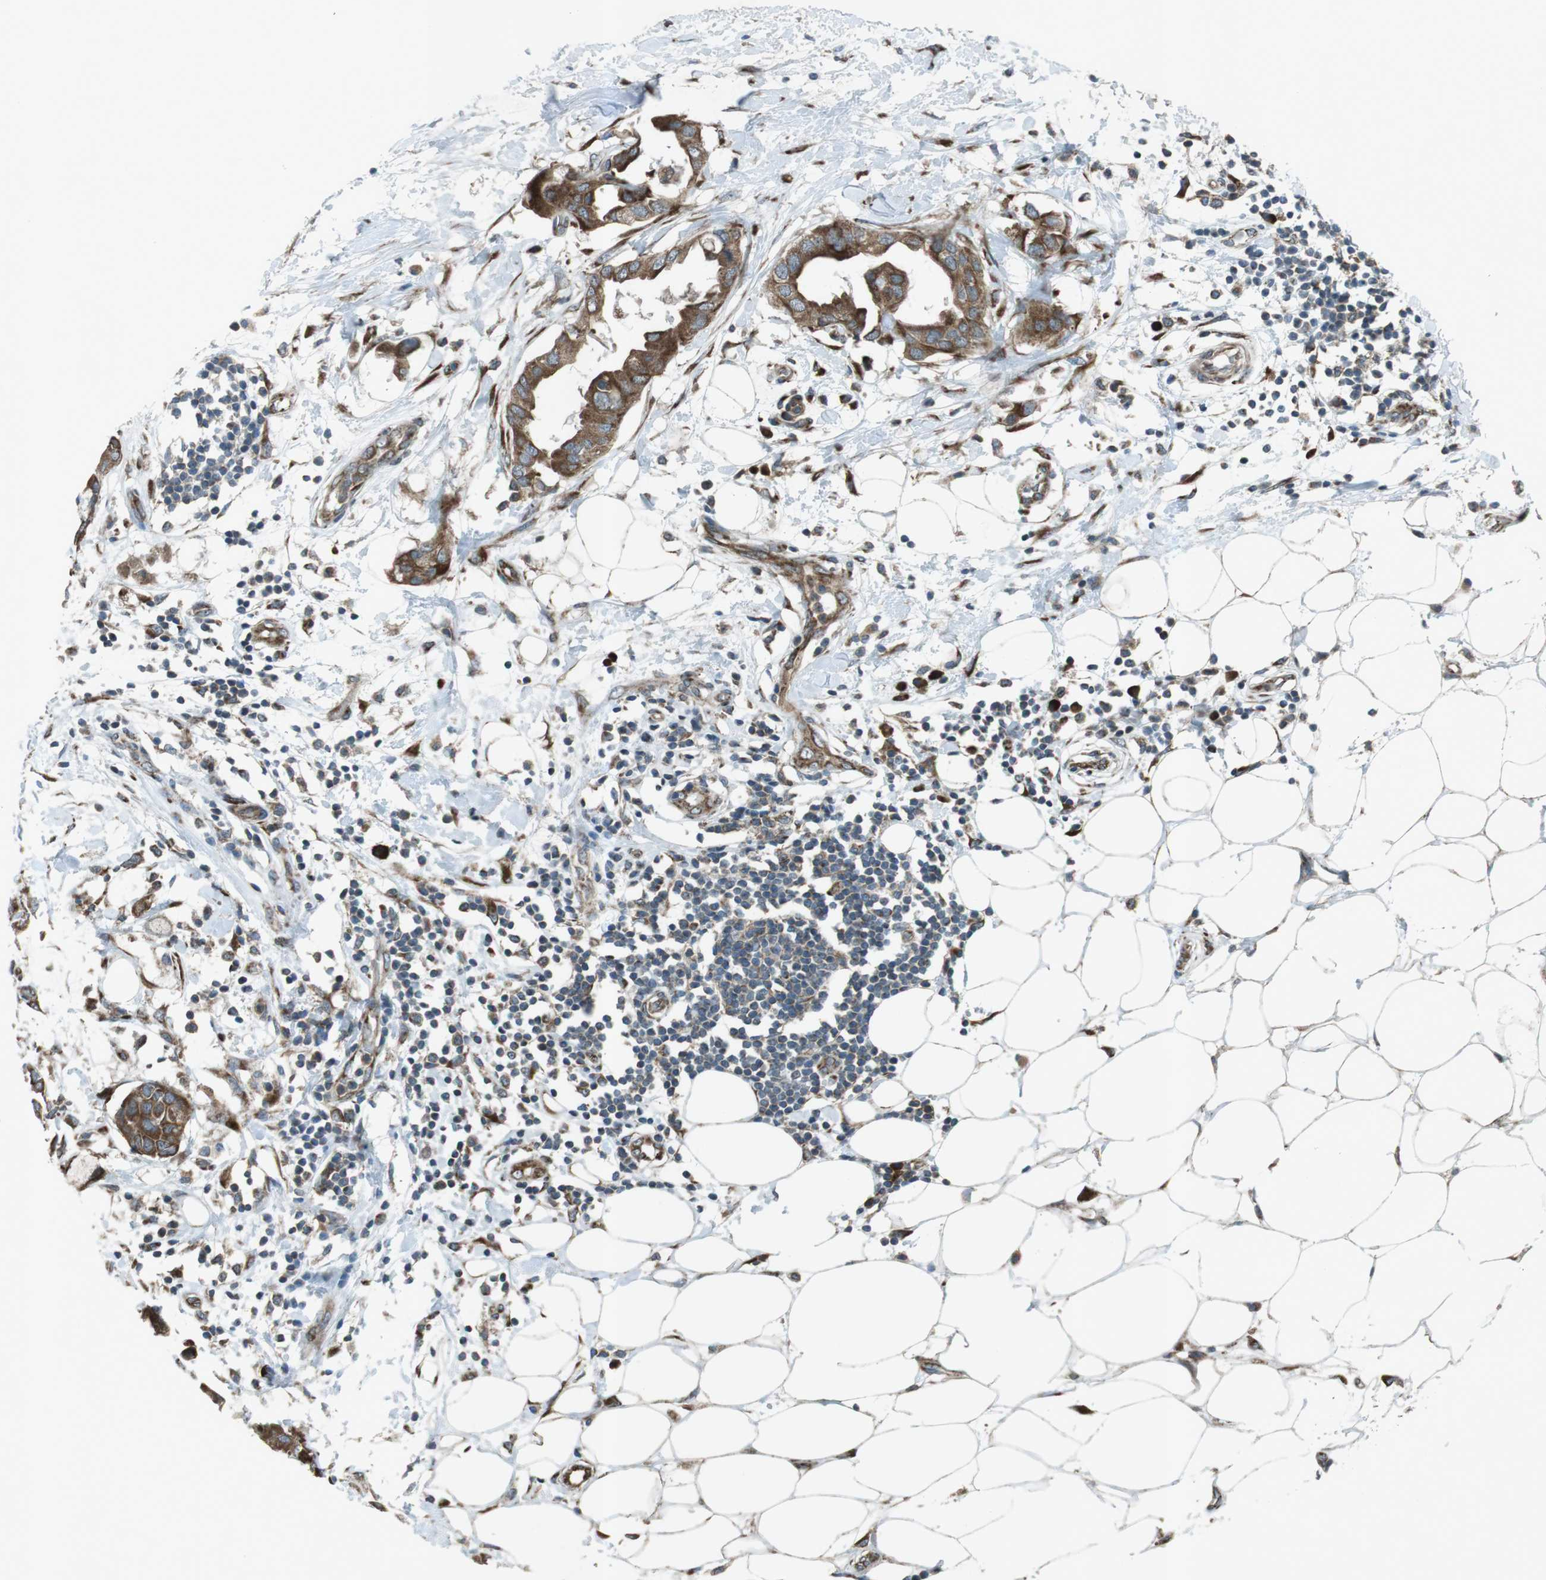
{"staining": {"intensity": "weak", "quantity": ">75%", "location": "cytoplasmic/membranous"}, "tissue": "breast cancer", "cell_type": "Tumor cells", "image_type": "cancer", "snomed": [{"axis": "morphology", "description": "Duct carcinoma"}, {"axis": "topography", "description": "Breast"}], "caption": "Breast invasive ductal carcinoma was stained to show a protein in brown. There is low levels of weak cytoplasmic/membranous expression in approximately >75% of tumor cells.", "gene": "SLC41A1", "patient": {"sex": "female", "age": 40}}